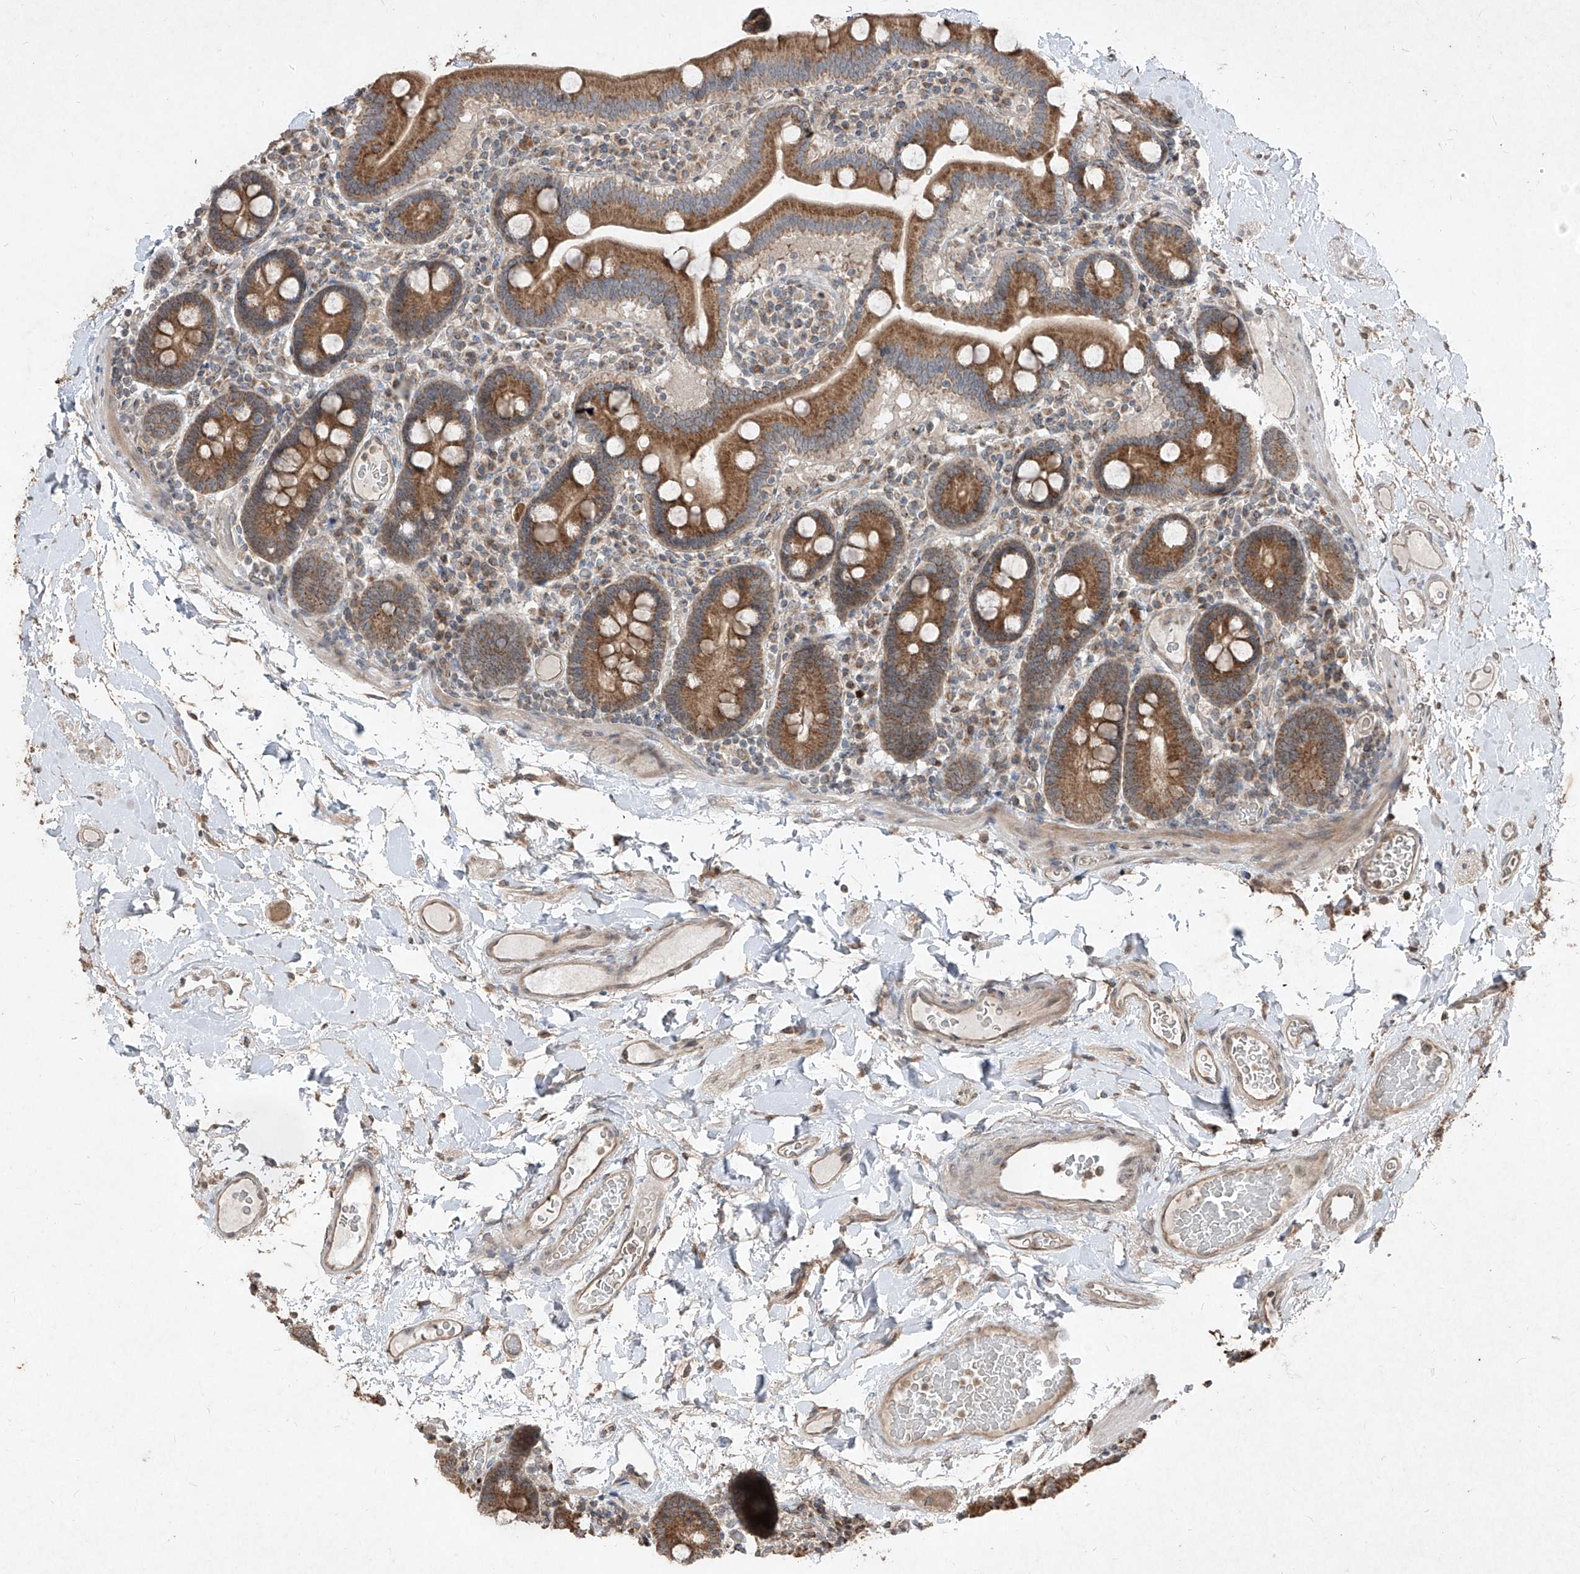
{"staining": {"intensity": "strong", "quantity": ">75%", "location": "cytoplasmic/membranous"}, "tissue": "duodenum", "cell_type": "Glandular cells", "image_type": "normal", "snomed": [{"axis": "morphology", "description": "Normal tissue, NOS"}, {"axis": "topography", "description": "Duodenum"}], "caption": "A brown stain highlights strong cytoplasmic/membranous positivity of a protein in glandular cells of unremarkable duodenum.", "gene": "ABCD3", "patient": {"sex": "male", "age": 55}}